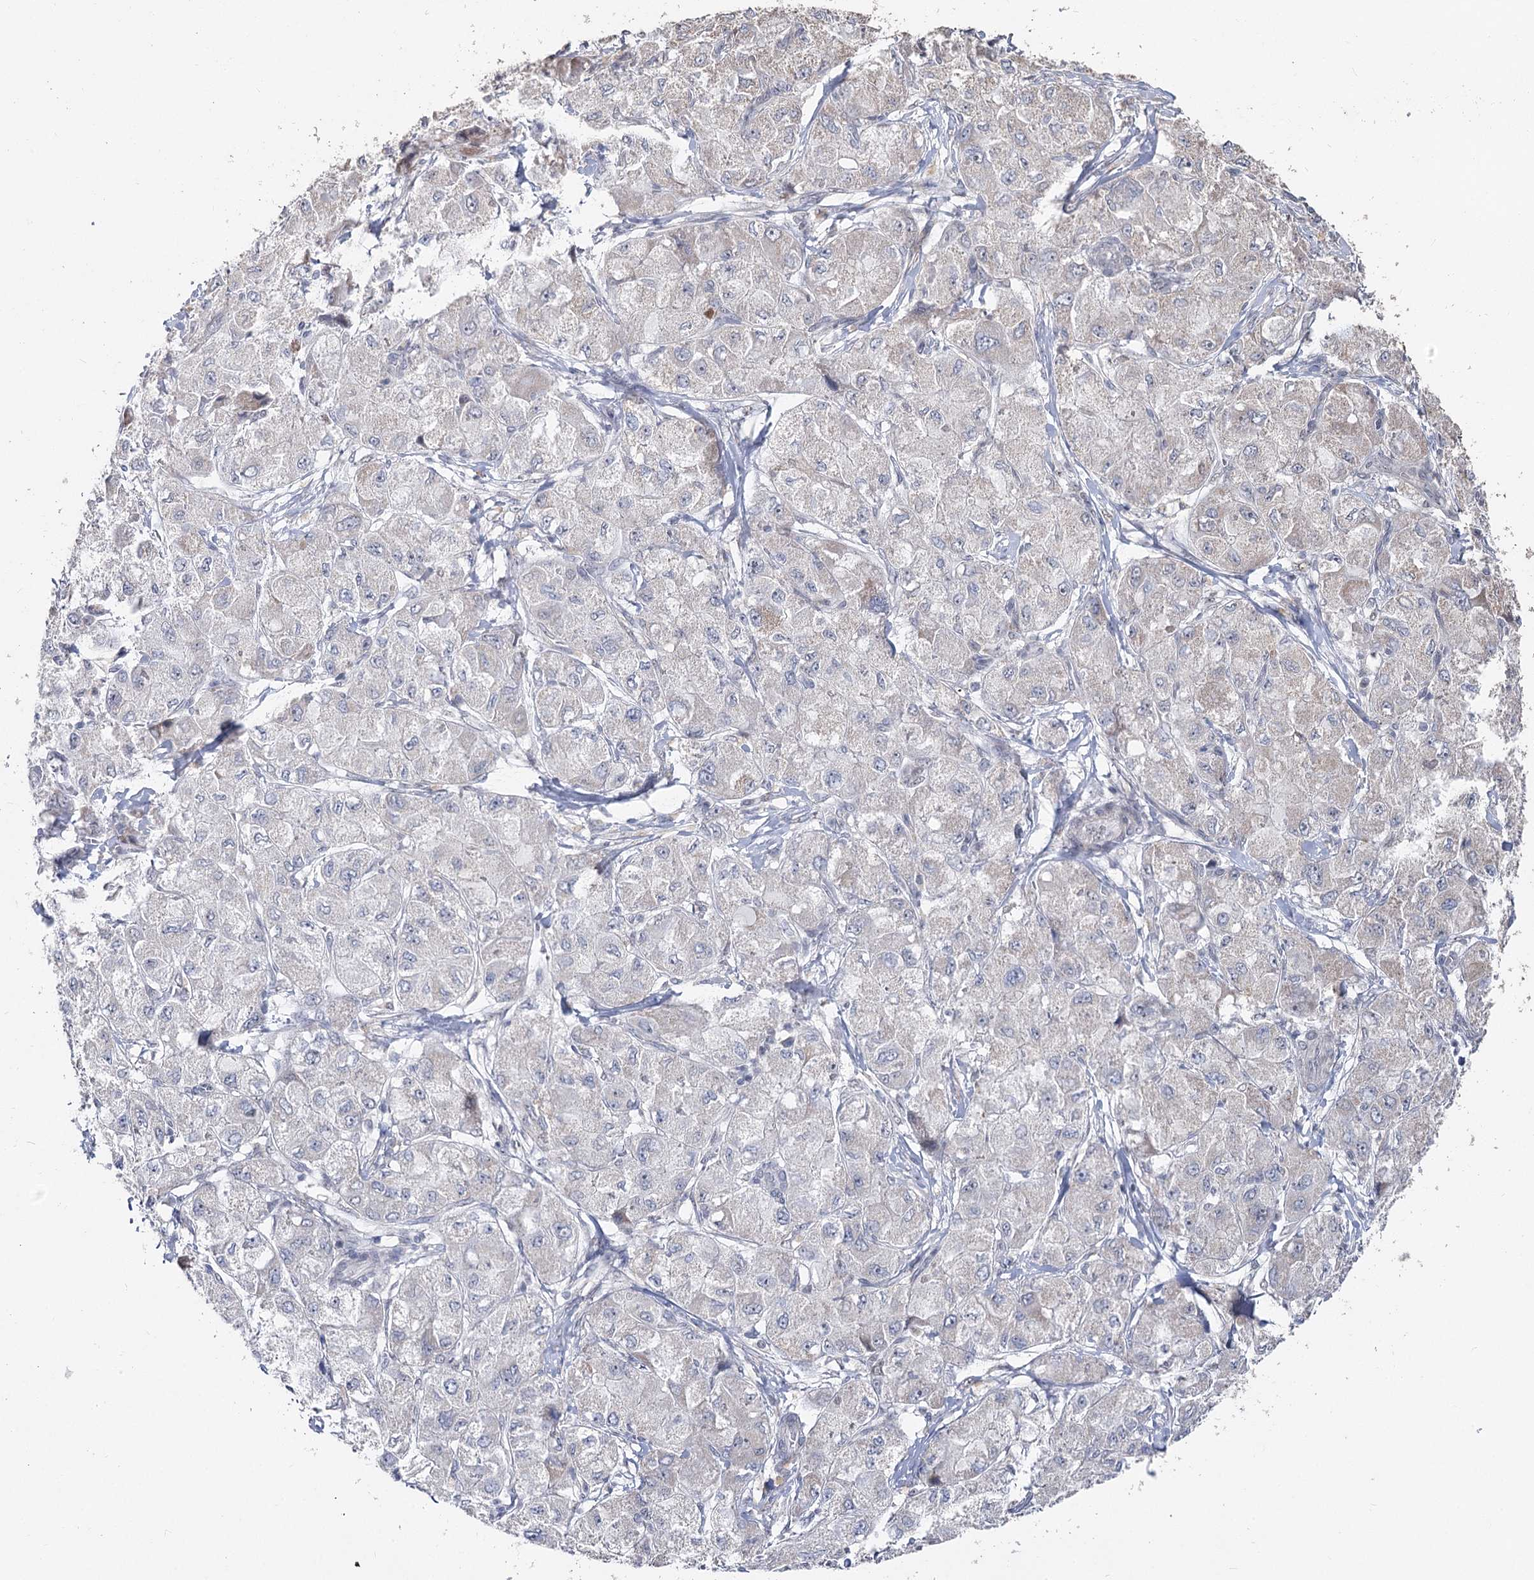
{"staining": {"intensity": "weak", "quantity": "25%-75%", "location": "cytoplasmic/membranous"}, "tissue": "liver cancer", "cell_type": "Tumor cells", "image_type": "cancer", "snomed": [{"axis": "morphology", "description": "Carcinoma, Hepatocellular, NOS"}, {"axis": "topography", "description": "Liver"}], "caption": "Protein staining of liver cancer (hepatocellular carcinoma) tissue demonstrates weak cytoplasmic/membranous staining in about 25%-75% of tumor cells.", "gene": "RUFY4", "patient": {"sex": "male", "age": 80}}